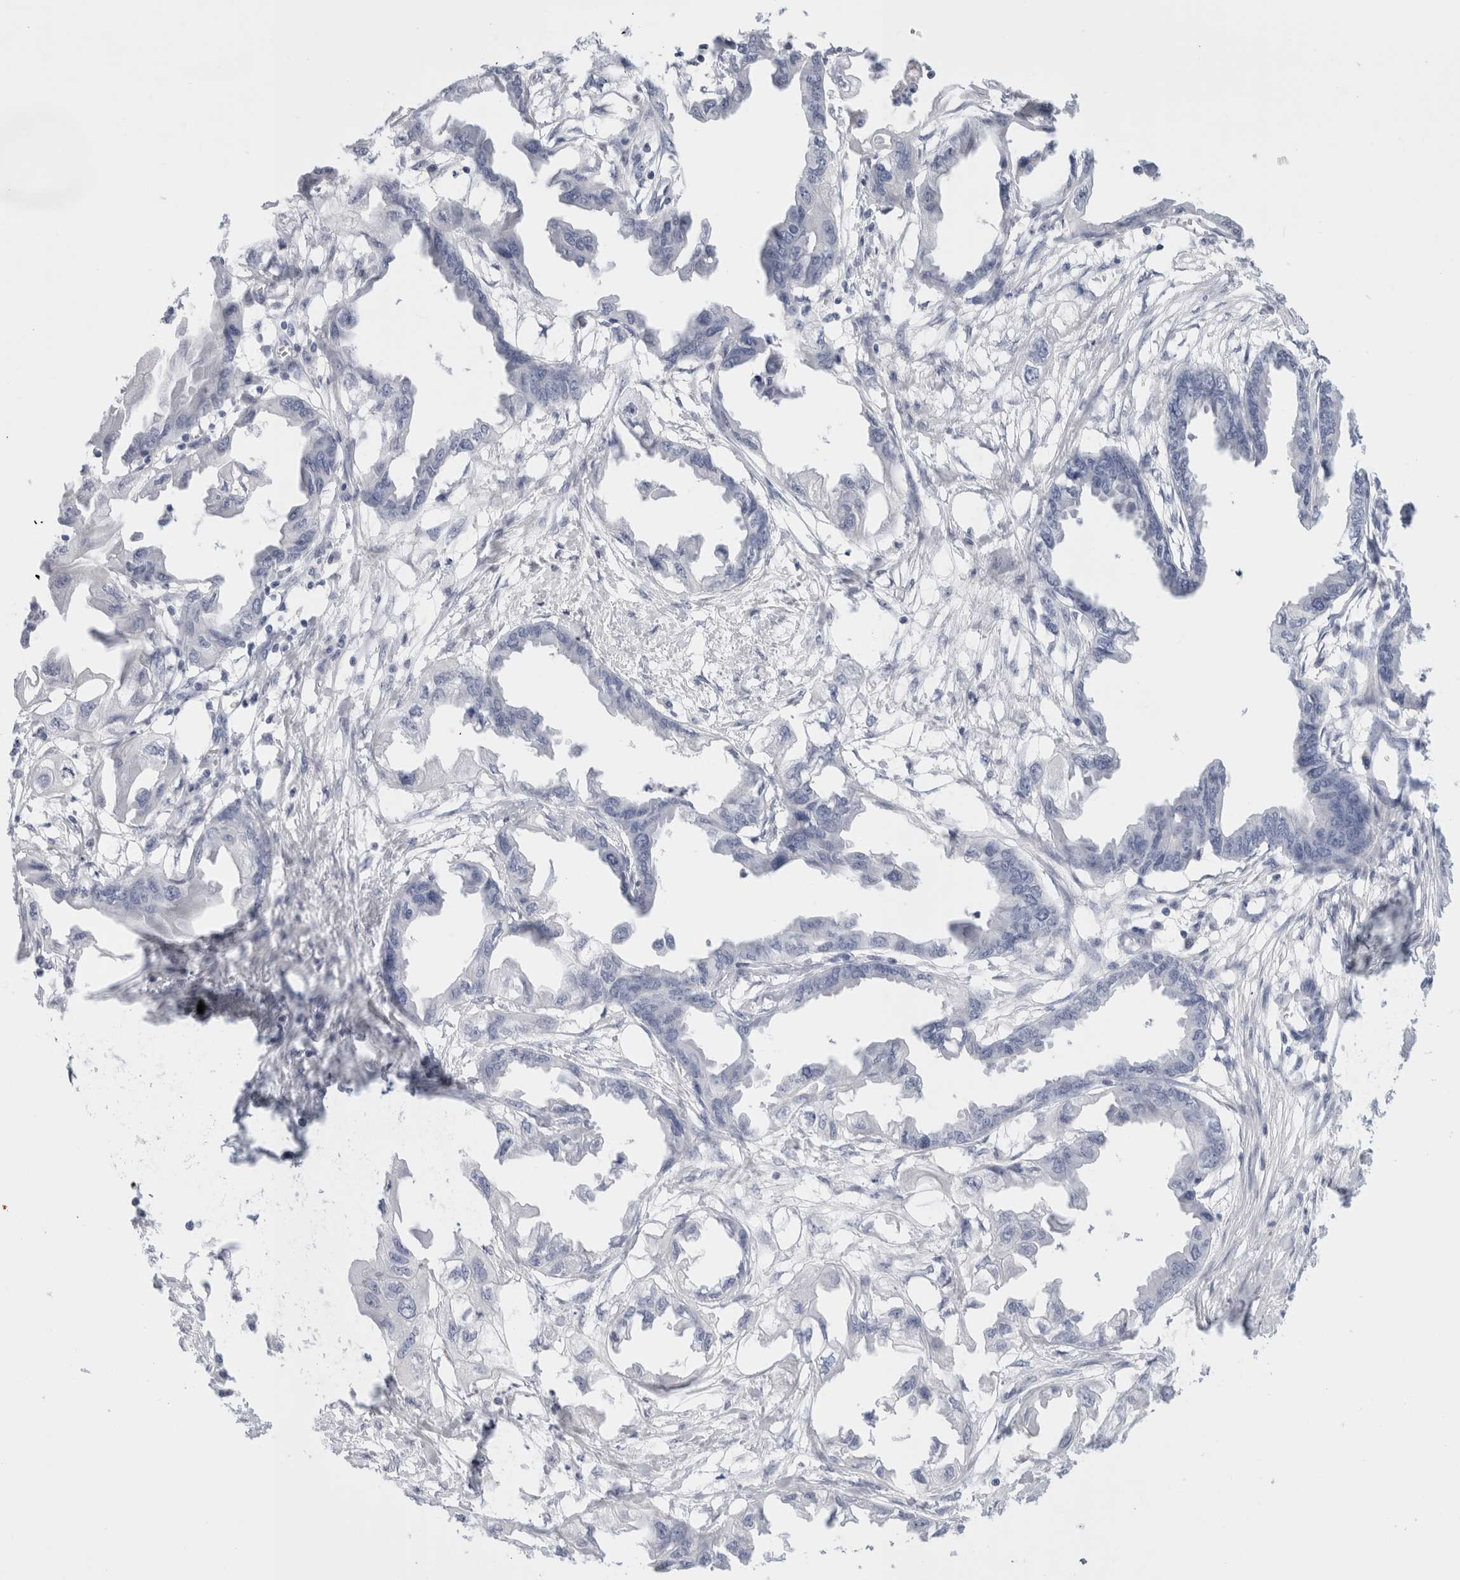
{"staining": {"intensity": "negative", "quantity": "none", "location": "none"}, "tissue": "endometrial cancer", "cell_type": "Tumor cells", "image_type": "cancer", "snomed": [{"axis": "morphology", "description": "Adenocarcinoma, NOS"}, {"axis": "morphology", "description": "Adenocarcinoma, metastatic, NOS"}, {"axis": "topography", "description": "Adipose tissue"}, {"axis": "topography", "description": "Endometrium"}], "caption": "DAB (3,3'-diaminobenzidine) immunohistochemical staining of endometrial cancer demonstrates no significant expression in tumor cells.", "gene": "MUC15", "patient": {"sex": "female", "age": 67}}